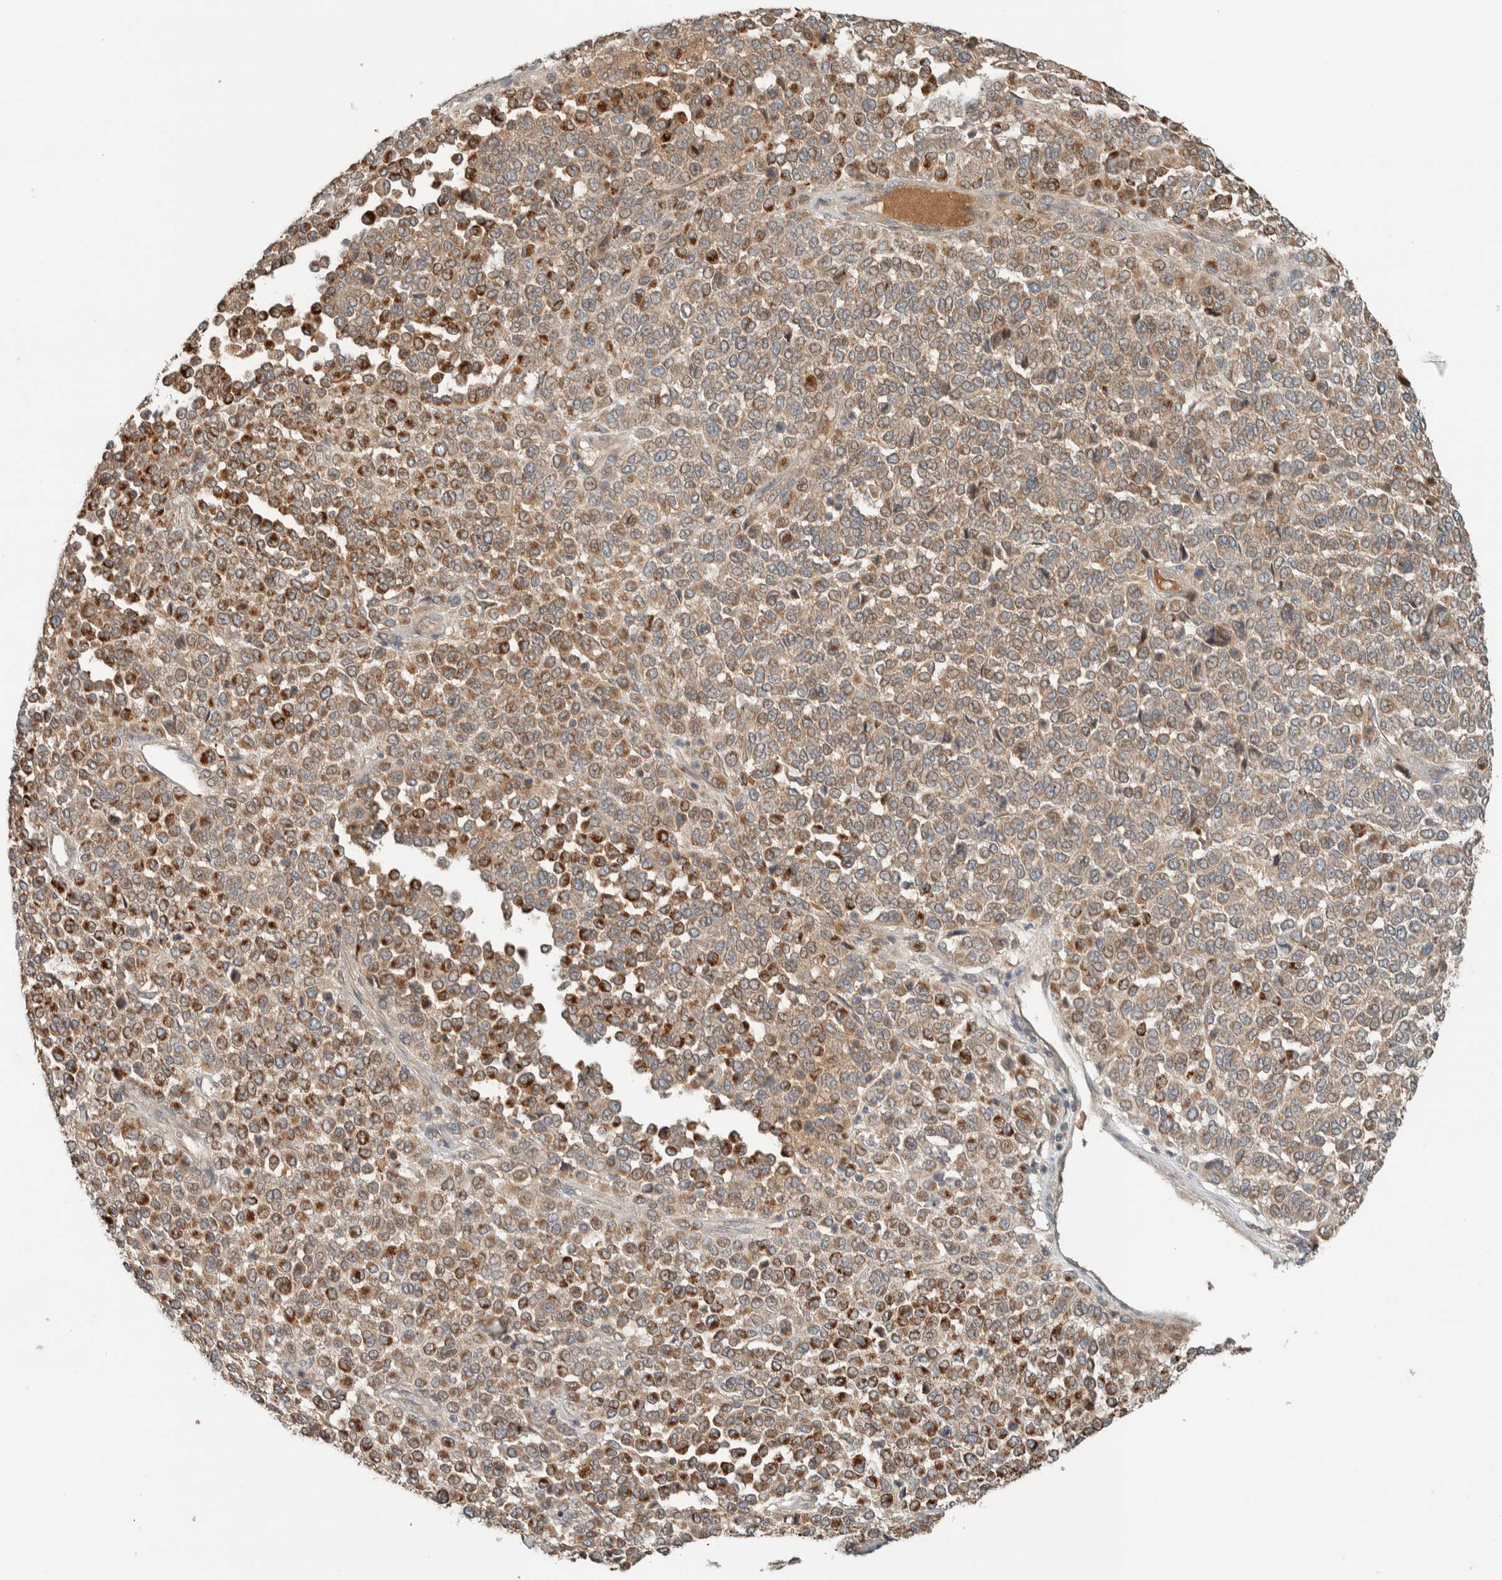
{"staining": {"intensity": "moderate", "quantity": ">75%", "location": "cytoplasmic/membranous"}, "tissue": "melanoma", "cell_type": "Tumor cells", "image_type": "cancer", "snomed": [{"axis": "morphology", "description": "Malignant melanoma, Metastatic site"}, {"axis": "topography", "description": "Pancreas"}], "caption": "Melanoma tissue exhibits moderate cytoplasmic/membranous staining in approximately >75% of tumor cells, visualized by immunohistochemistry.", "gene": "NBR1", "patient": {"sex": "female", "age": 30}}